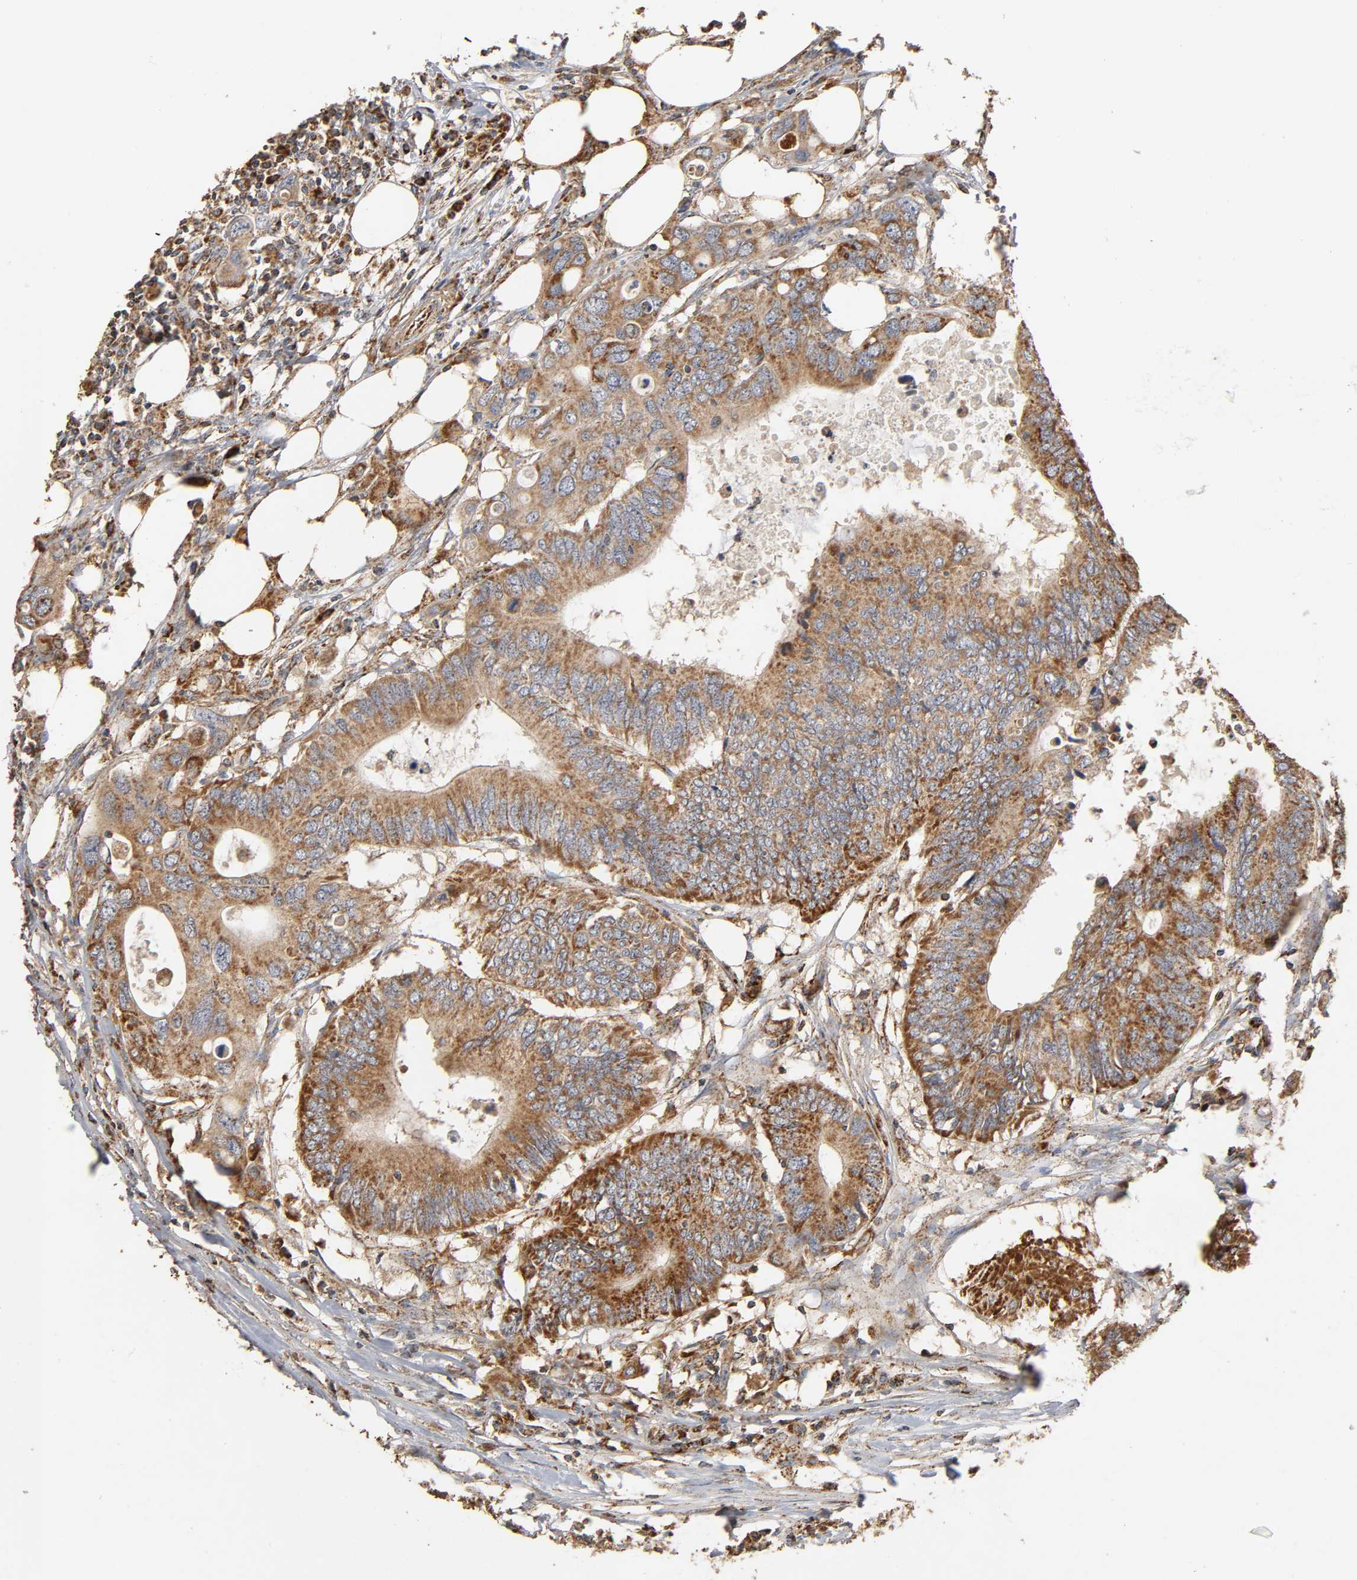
{"staining": {"intensity": "moderate", "quantity": ">75%", "location": "cytoplasmic/membranous"}, "tissue": "colorectal cancer", "cell_type": "Tumor cells", "image_type": "cancer", "snomed": [{"axis": "morphology", "description": "Adenocarcinoma, NOS"}, {"axis": "topography", "description": "Colon"}], "caption": "Protein analysis of colorectal cancer (adenocarcinoma) tissue reveals moderate cytoplasmic/membranous staining in approximately >75% of tumor cells. (Brightfield microscopy of DAB IHC at high magnification).", "gene": "NDUFS3", "patient": {"sex": "male", "age": 71}}